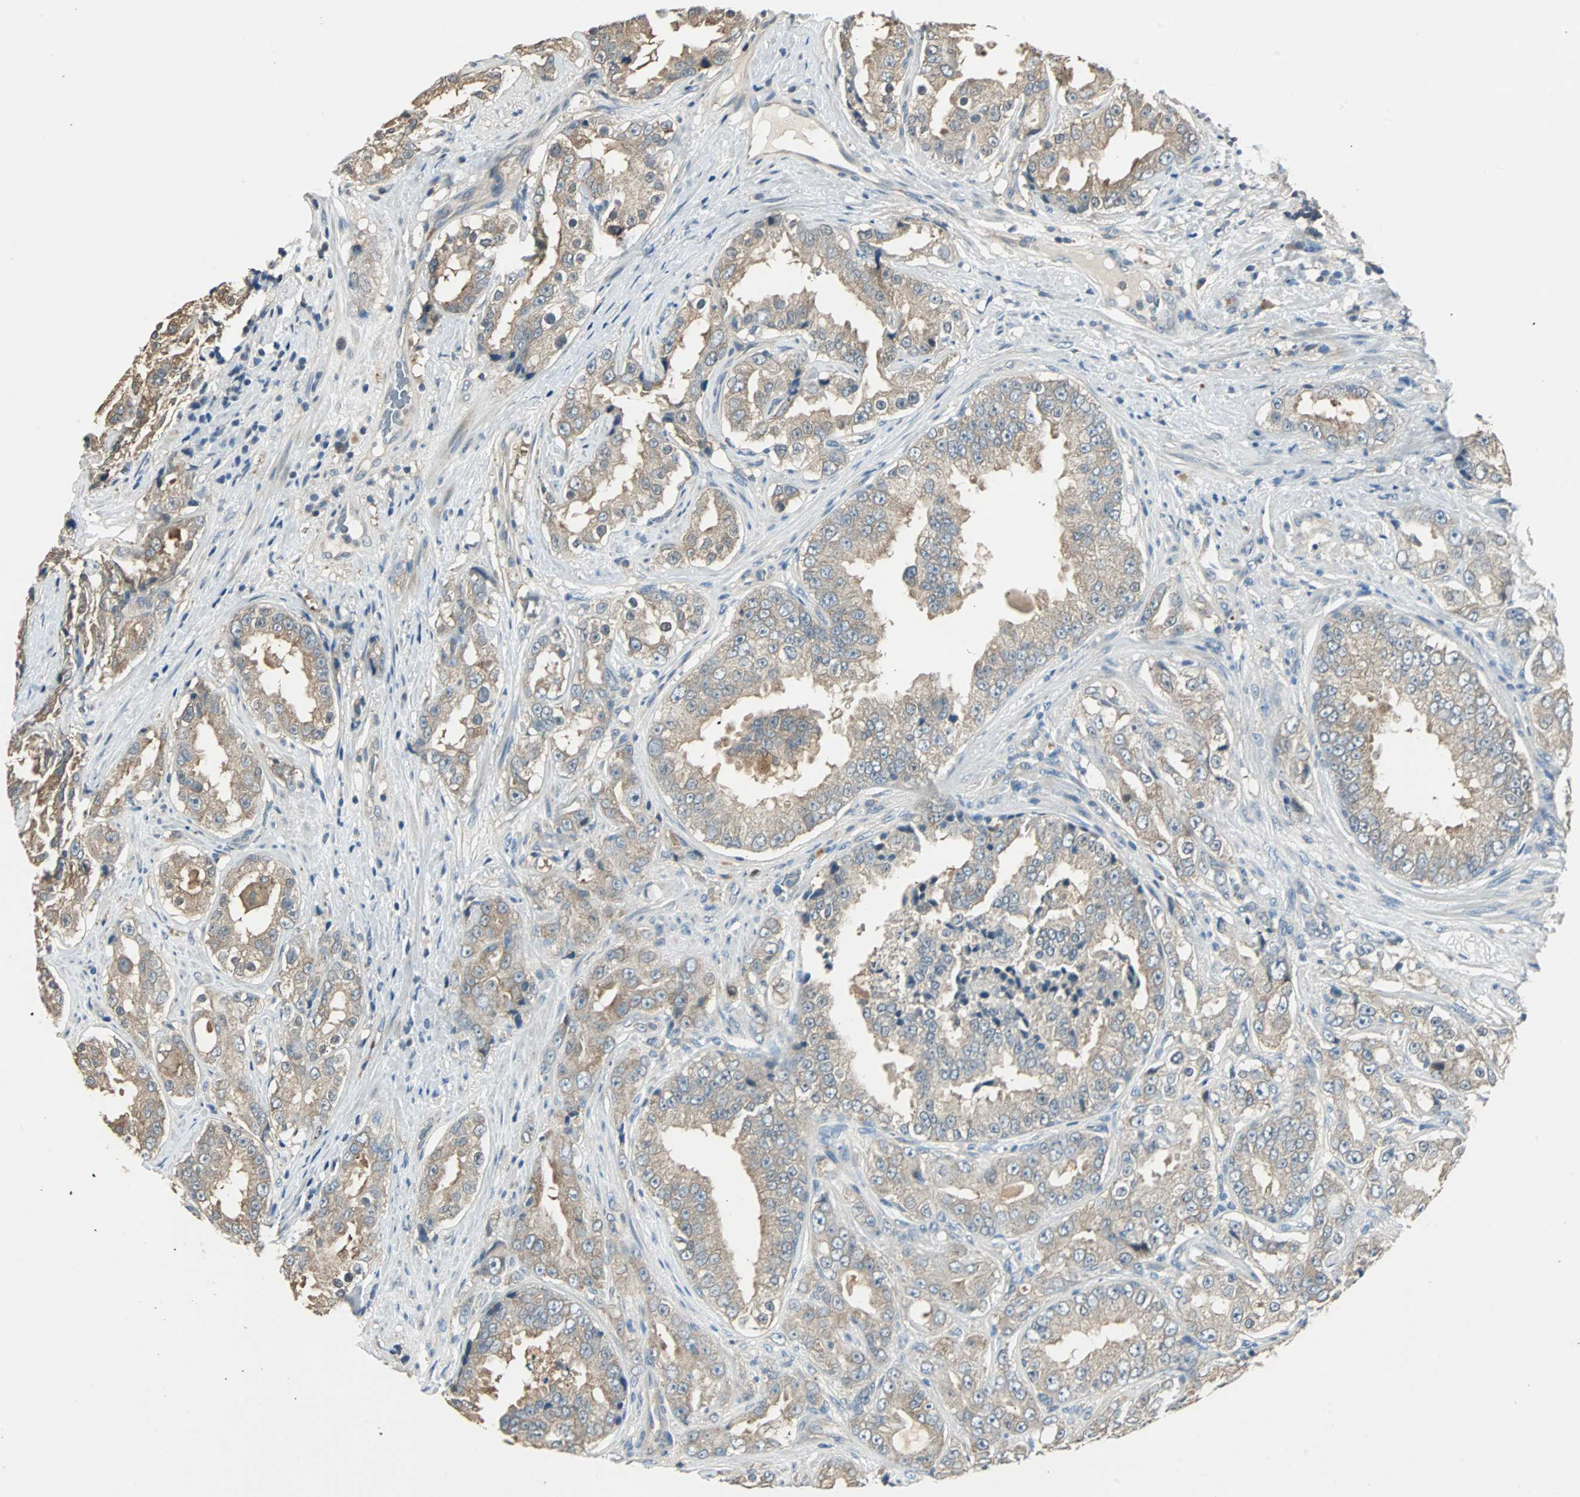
{"staining": {"intensity": "weak", "quantity": ">75%", "location": "cytoplasmic/membranous"}, "tissue": "prostate cancer", "cell_type": "Tumor cells", "image_type": "cancer", "snomed": [{"axis": "morphology", "description": "Adenocarcinoma, High grade"}, {"axis": "topography", "description": "Prostate"}], "caption": "Adenocarcinoma (high-grade) (prostate) was stained to show a protein in brown. There is low levels of weak cytoplasmic/membranous staining in about >75% of tumor cells. The protein is stained brown, and the nuclei are stained in blue (DAB (3,3'-diaminobenzidine) IHC with brightfield microscopy, high magnification).", "gene": "ABHD2", "patient": {"sex": "male", "age": 73}}